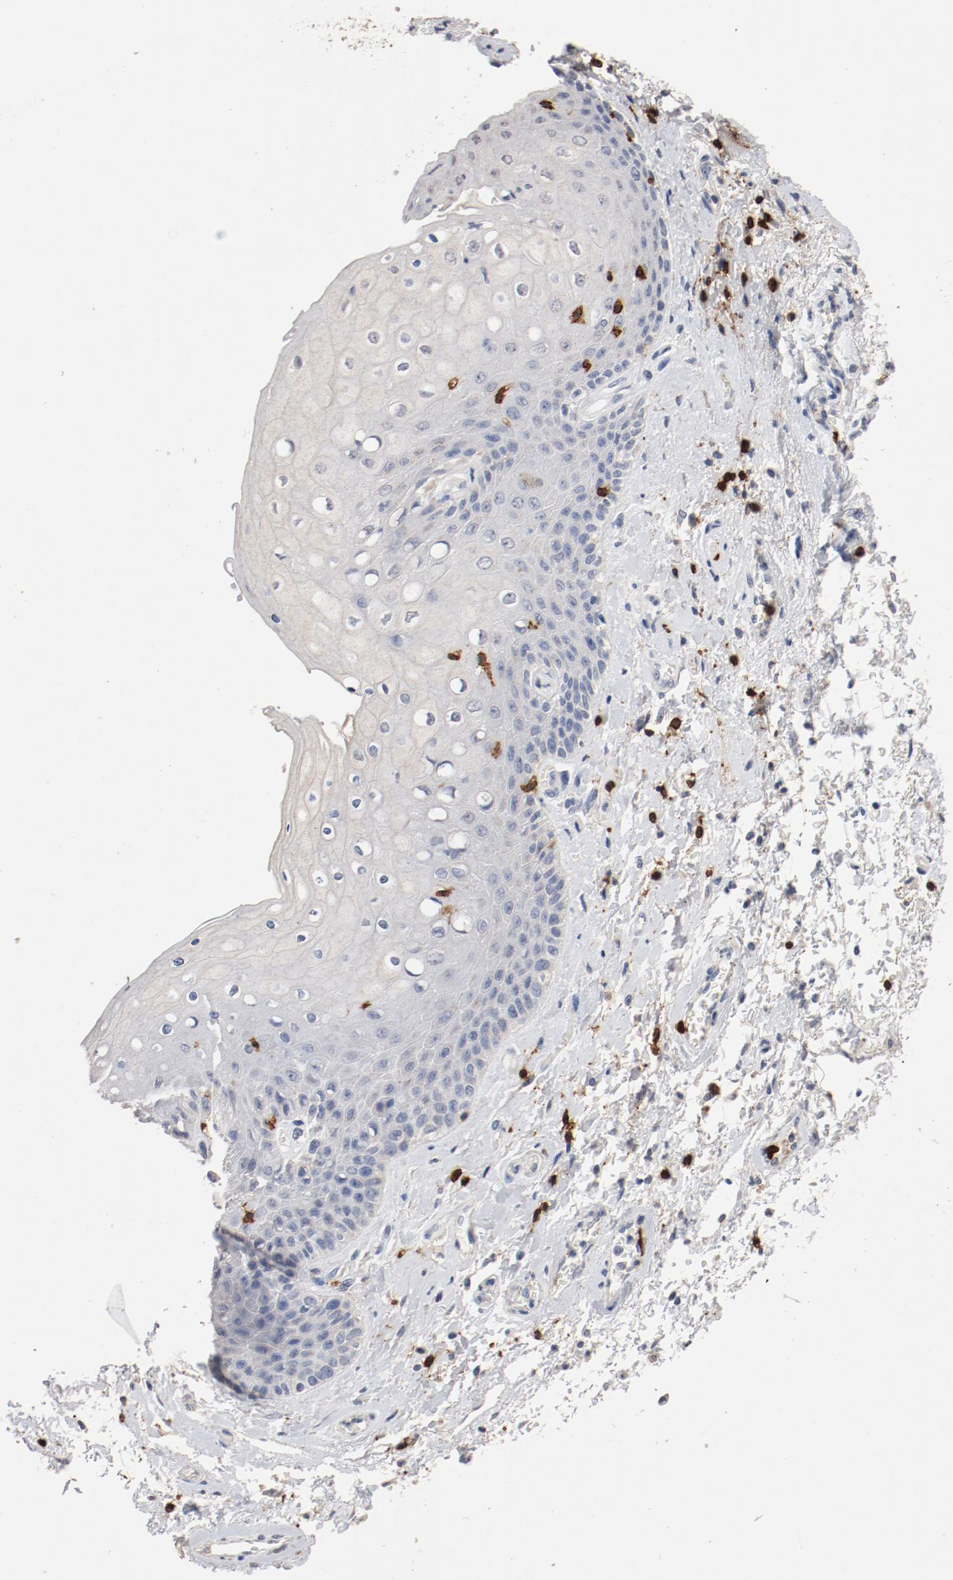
{"staining": {"intensity": "negative", "quantity": "none", "location": "none"}, "tissue": "skin", "cell_type": "Epidermal cells", "image_type": "normal", "snomed": [{"axis": "morphology", "description": "Normal tissue, NOS"}, {"axis": "topography", "description": "Anal"}], "caption": "Immunohistochemical staining of unremarkable skin demonstrates no significant expression in epidermal cells.", "gene": "CD247", "patient": {"sex": "female", "age": 46}}